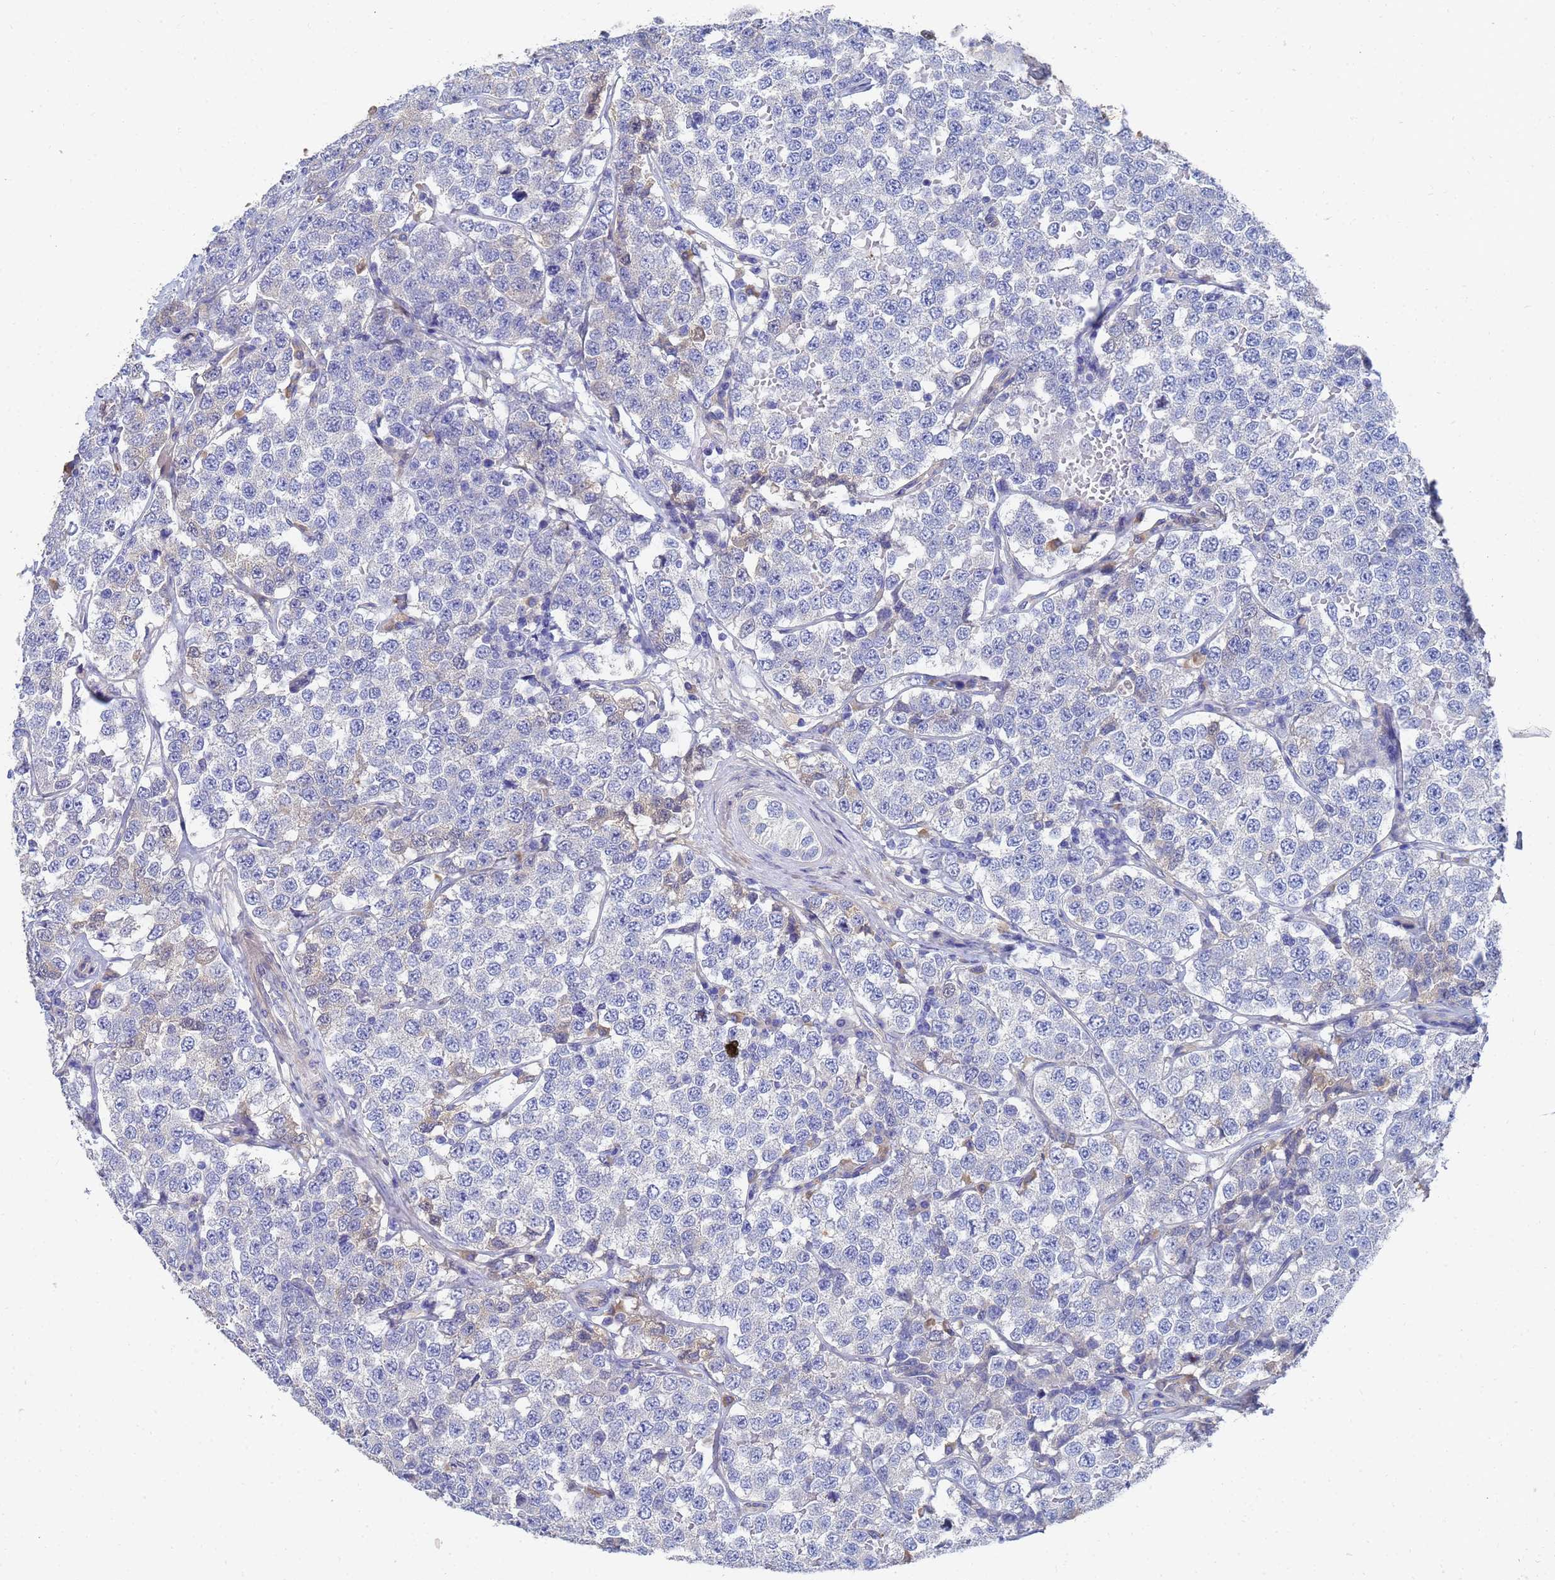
{"staining": {"intensity": "negative", "quantity": "none", "location": "none"}, "tissue": "testis cancer", "cell_type": "Tumor cells", "image_type": "cancer", "snomed": [{"axis": "morphology", "description": "Seminoma, NOS"}, {"axis": "topography", "description": "Testis"}], "caption": "This is an immunohistochemistry (IHC) micrograph of testis seminoma. There is no expression in tumor cells.", "gene": "LBX2", "patient": {"sex": "male", "age": 34}}